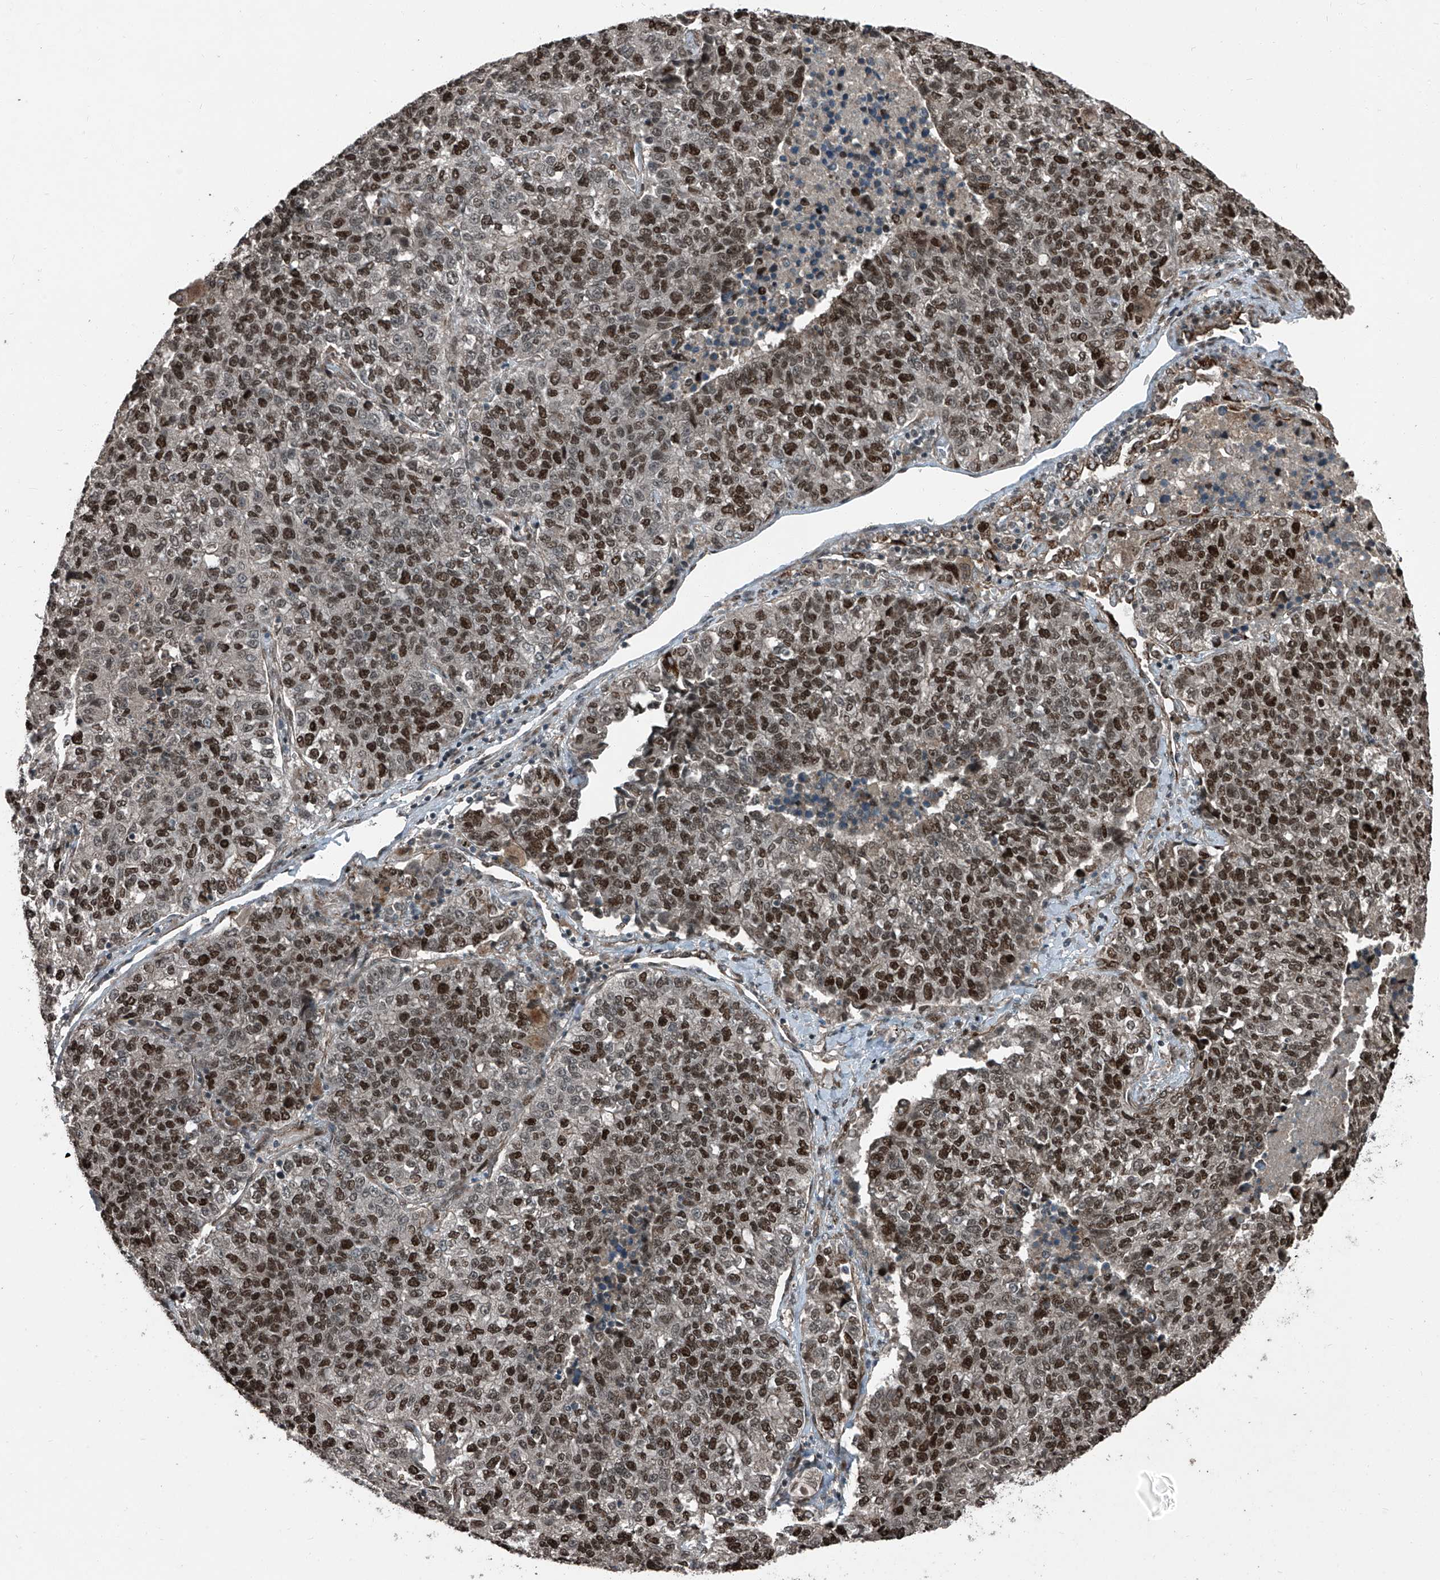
{"staining": {"intensity": "strong", "quantity": ">75%", "location": "nuclear"}, "tissue": "lung cancer", "cell_type": "Tumor cells", "image_type": "cancer", "snomed": [{"axis": "morphology", "description": "Adenocarcinoma, NOS"}, {"axis": "topography", "description": "Lung"}], "caption": "DAB immunohistochemical staining of human lung cancer (adenocarcinoma) exhibits strong nuclear protein staining in about >75% of tumor cells.", "gene": "ZNF570", "patient": {"sex": "male", "age": 49}}